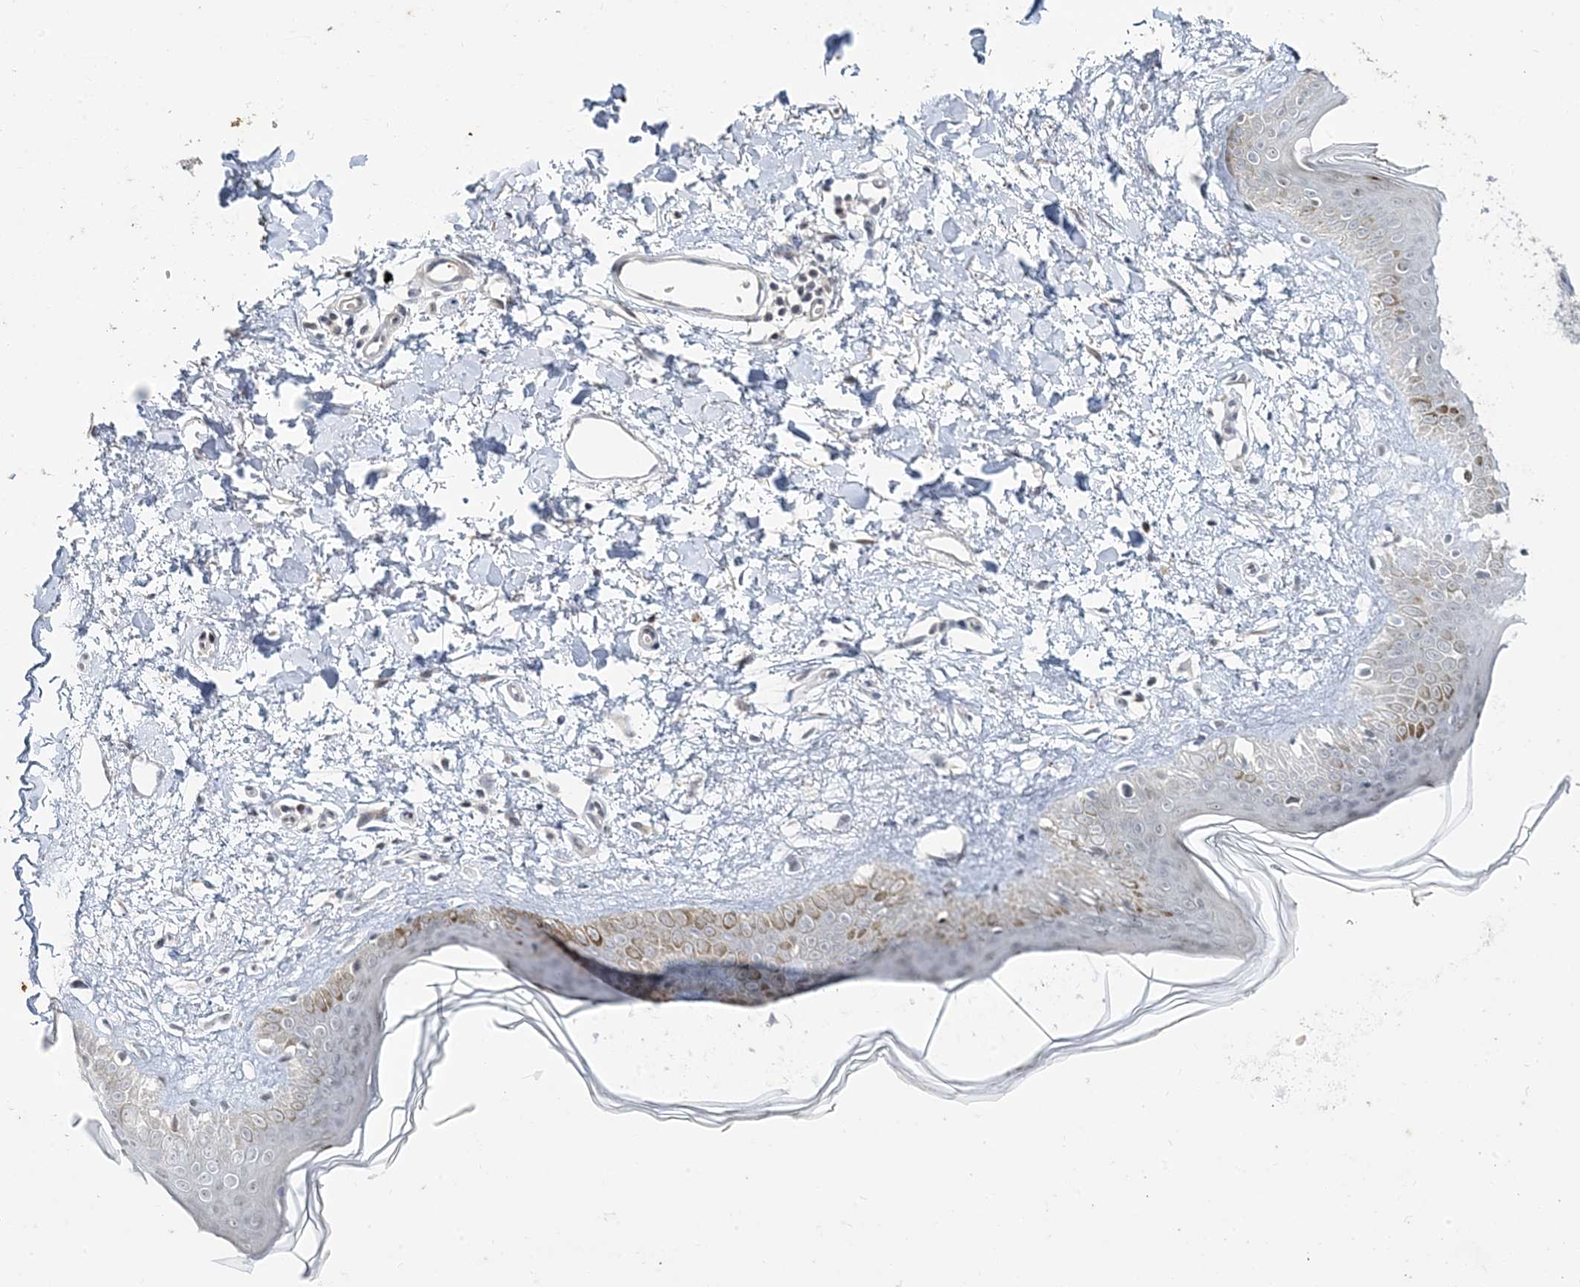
{"staining": {"intensity": "weak", "quantity": "25%-75%", "location": "cytoplasmic/membranous"}, "tissue": "skin", "cell_type": "Fibroblasts", "image_type": "normal", "snomed": [{"axis": "morphology", "description": "Normal tissue, NOS"}, {"axis": "topography", "description": "Skin"}], "caption": "DAB (3,3'-diaminobenzidine) immunohistochemical staining of normal skin shows weak cytoplasmic/membranous protein staining in about 25%-75% of fibroblasts. Nuclei are stained in blue.", "gene": "LEXM", "patient": {"sex": "female", "age": 58}}